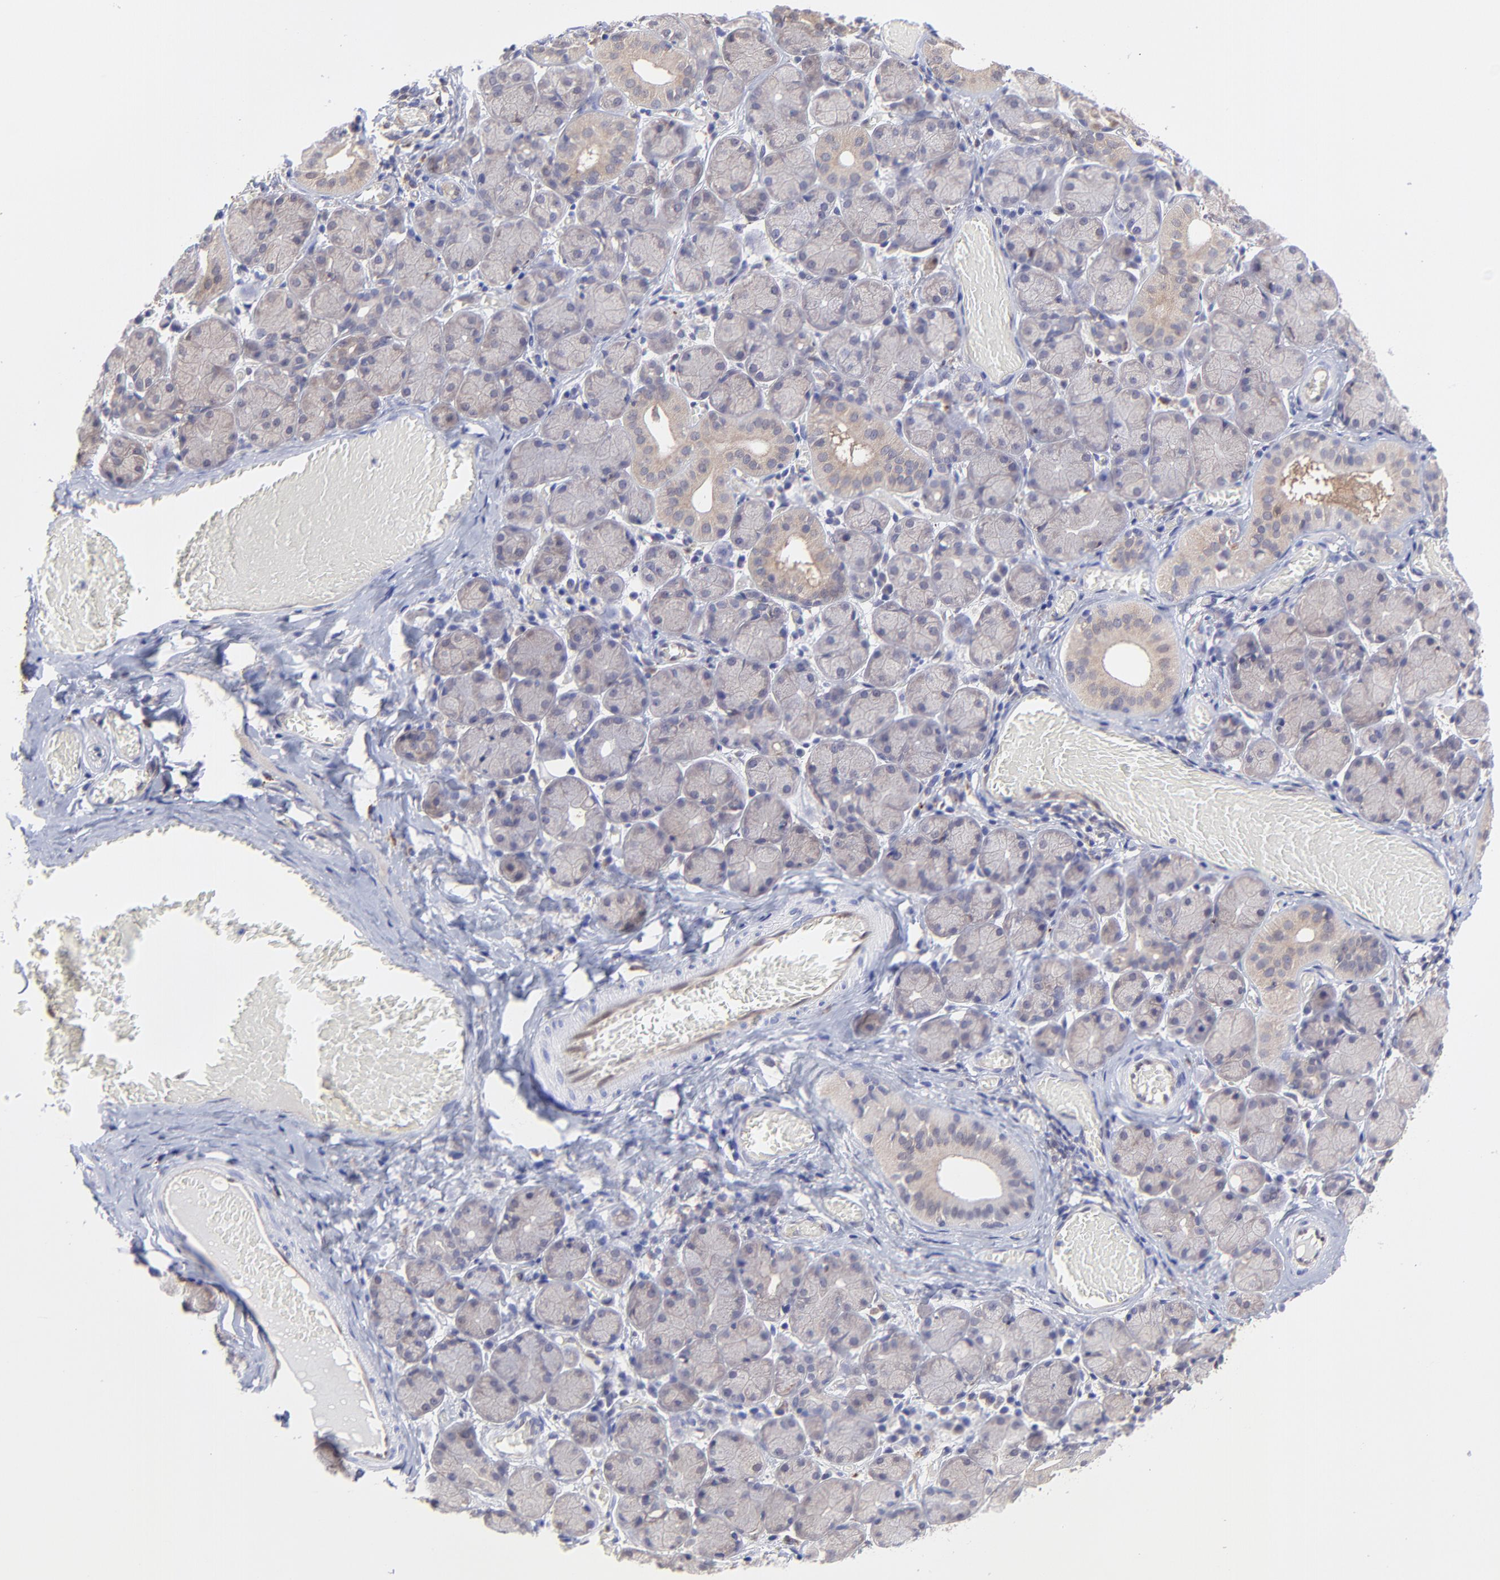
{"staining": {"intensity": "weak", "quantity": "<25%", "location": "cytoplasmic/membranous"}, "tissue": "salivary gland", "cell_type": "Glandular cells", "image_type": "normal", "snomed": [{"axis": "morphology", "description": "Normal tissue, NOS"}, {"axis": "topography", "description": "Salivary gland"}], "caption": "A photomicrograph of human salivary gland is negative for staining in glandular cells. (DAB immunohistochemistry (IHC) with hematoxylin counter stain).", "gene": "HYAL1", "patient": {"sex": "female", "age": 24}}